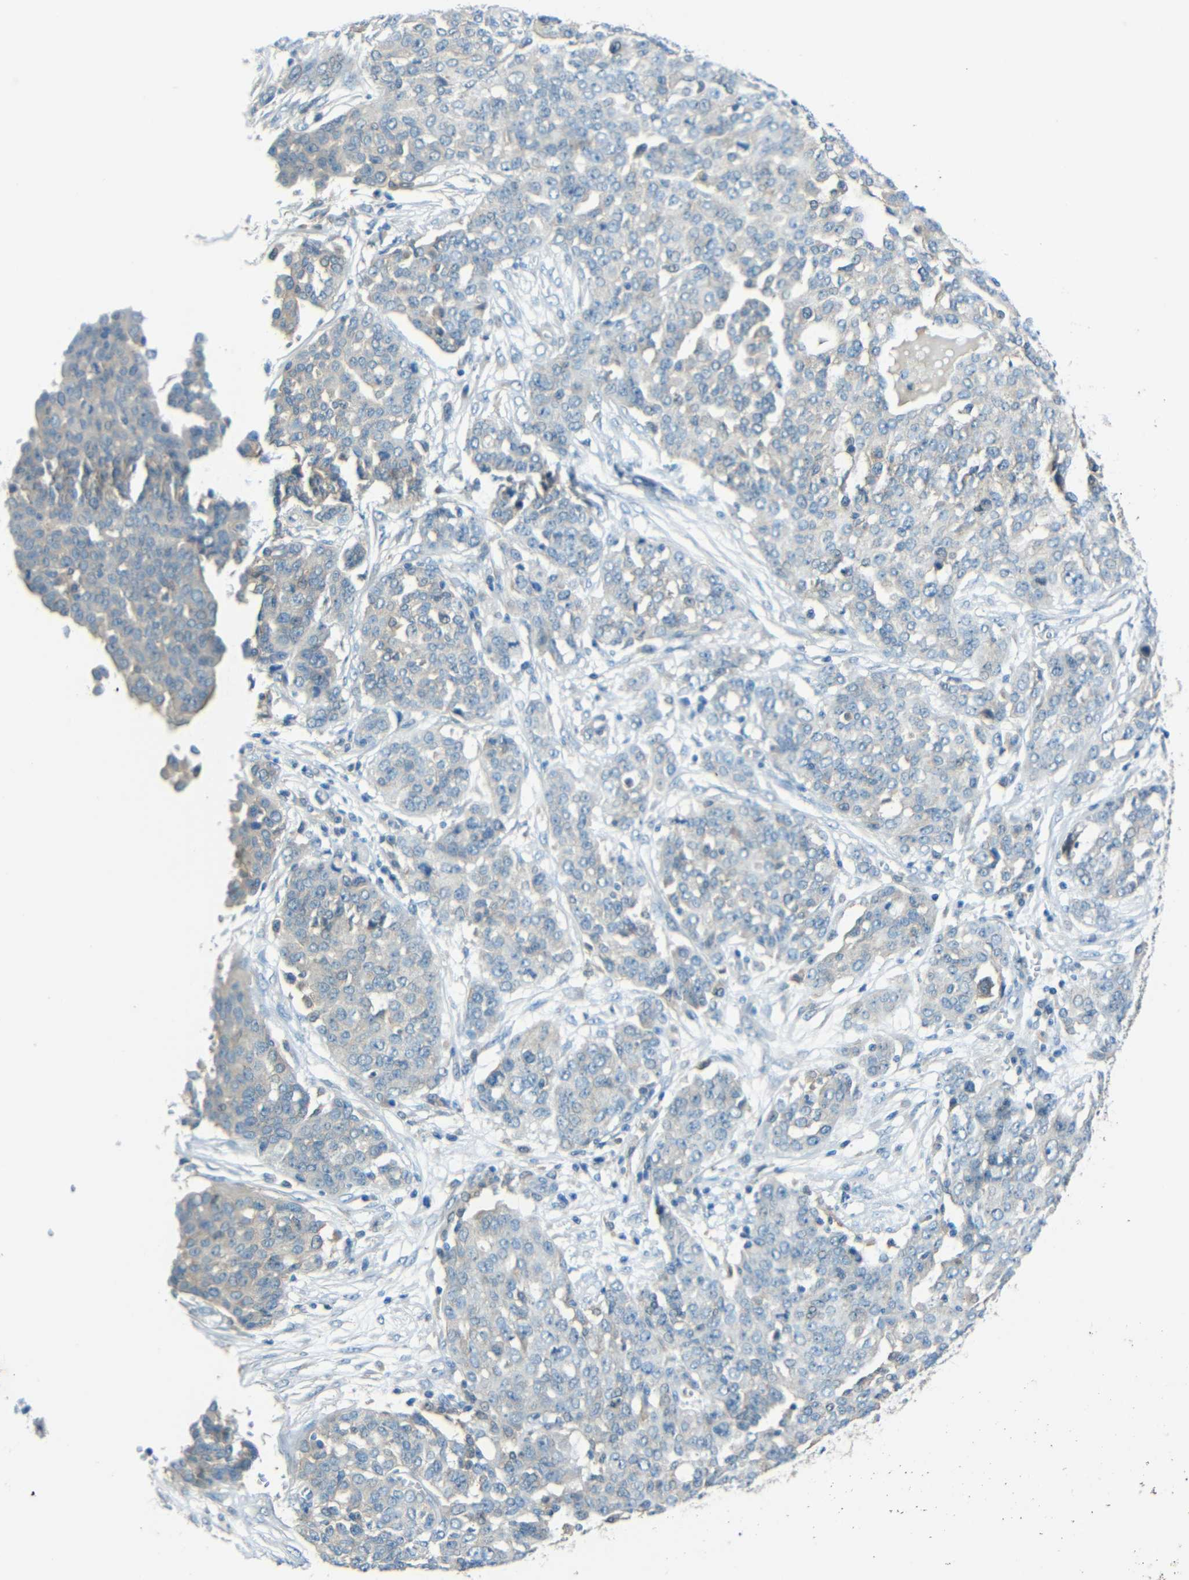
{"staining": {"intensity": "negative", "quantity": "none", "location": "none"}, "tissue": "ovarian cancer", "cell_type": "Tumor cells", "image_type": "cancer", "snomed": [{"axis": "morphology", "description": "Cystadenocarcinoma, serous, NOS"}, {"axis": "topography", "description": "Soft tissue"}, {"axis": "topography", "description": "Ovary"}], "caption": "High power microscopy image of an immunohistochemistry (IHC) photomicrograph of ovarian cancer (serous cystadenocarcinoma), revealing no significant expression in tumor cells. (IHC, brightfield microscopy, high magnification).", "gene": "CYP26B1", "patient": {"sex": "female", "age": 57}}